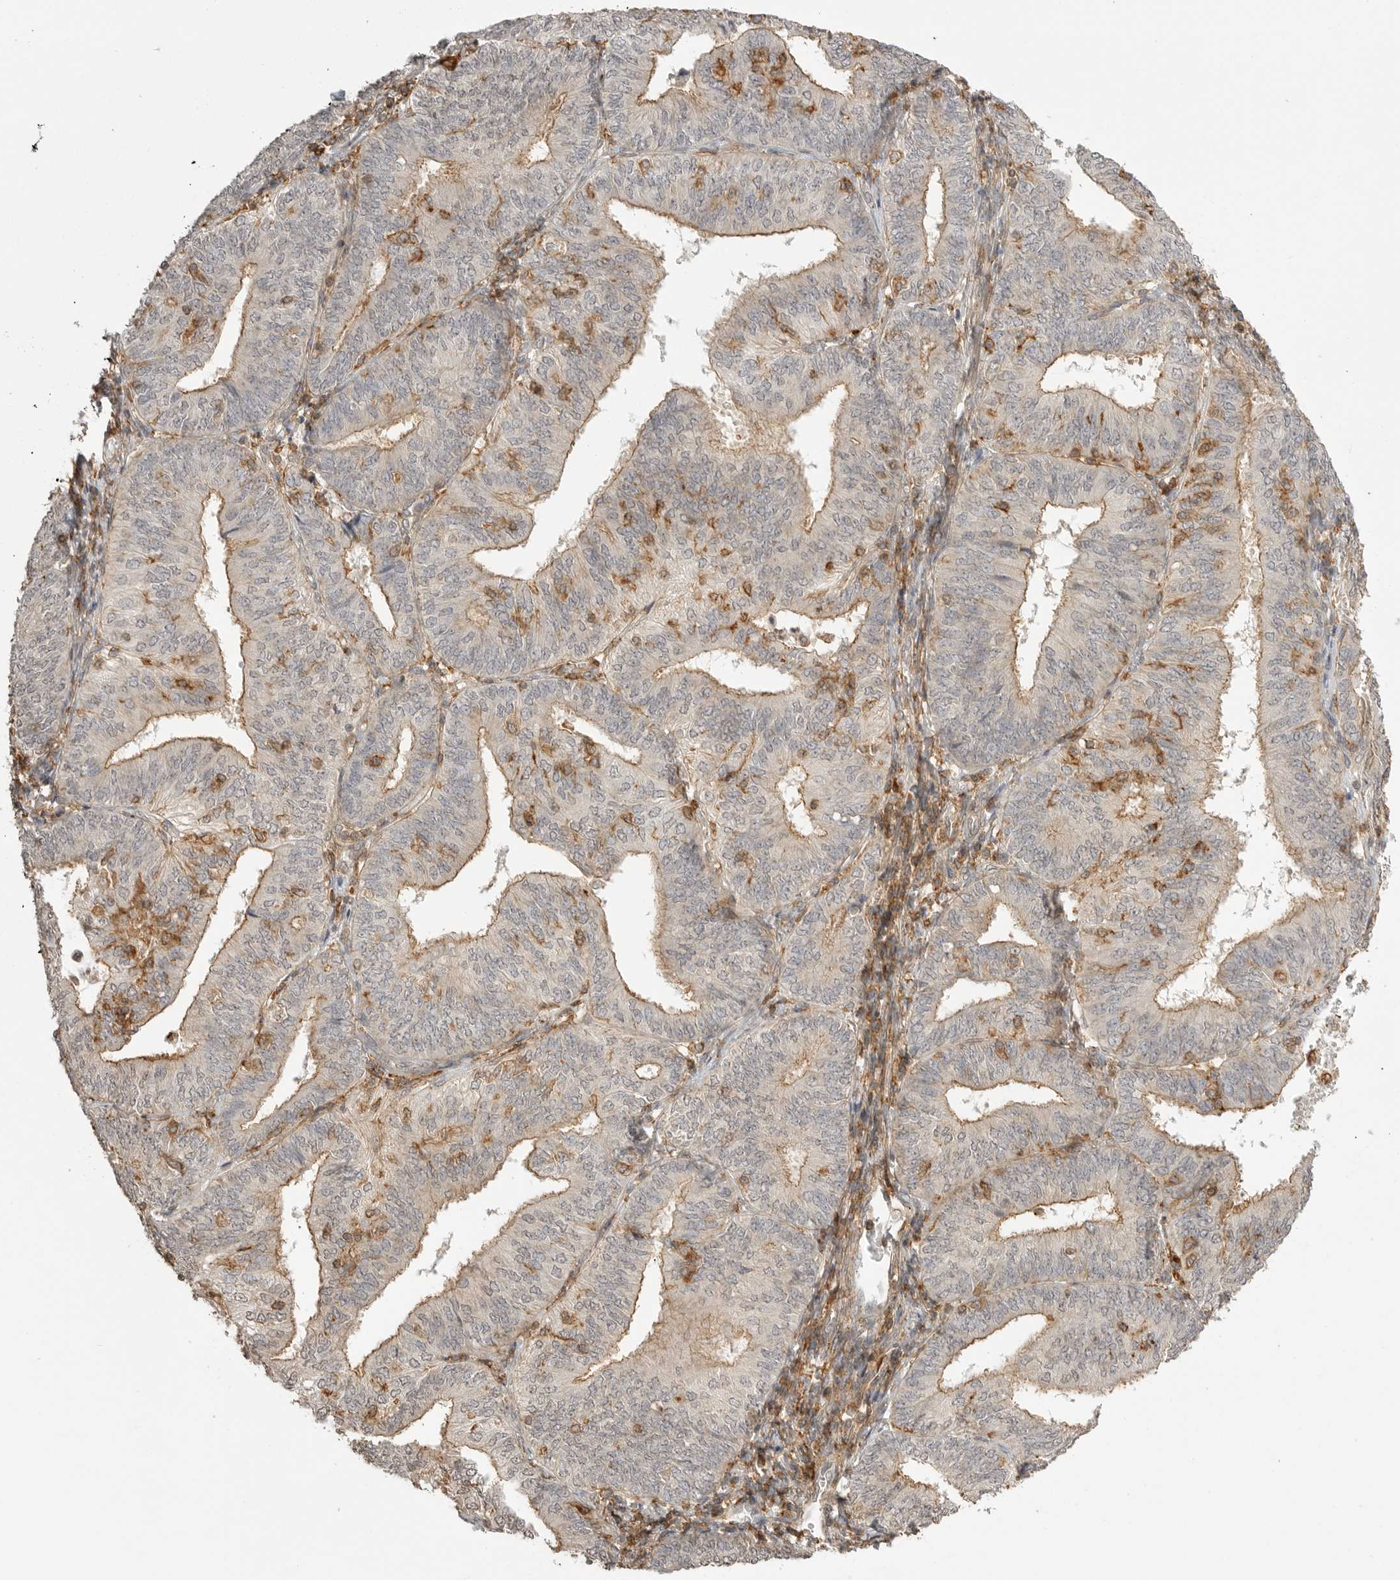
{"staining": {"intensity": "weak", "quantity": "25%-75%", "location": "cytoplasmic/membranous"}, "tissue": "endometrial cancer", "cell_type": "Tumor cells", "image_type": "cancer", "snomed": [{"axis": "morphology", "description": "Adenocarcinoma, NOS"}, {"axis": "topography", "description": "Endometrium"}], "caption": "Immunohistochemistry (IHC) of endometrial cancer (adenocarcinoma) displays low levels of weak cytoplasmic/membranous expression in about 25%-75% of tumor cells.", "gene": "GPC2", "patient": {"sex": "female", "age": 58}}